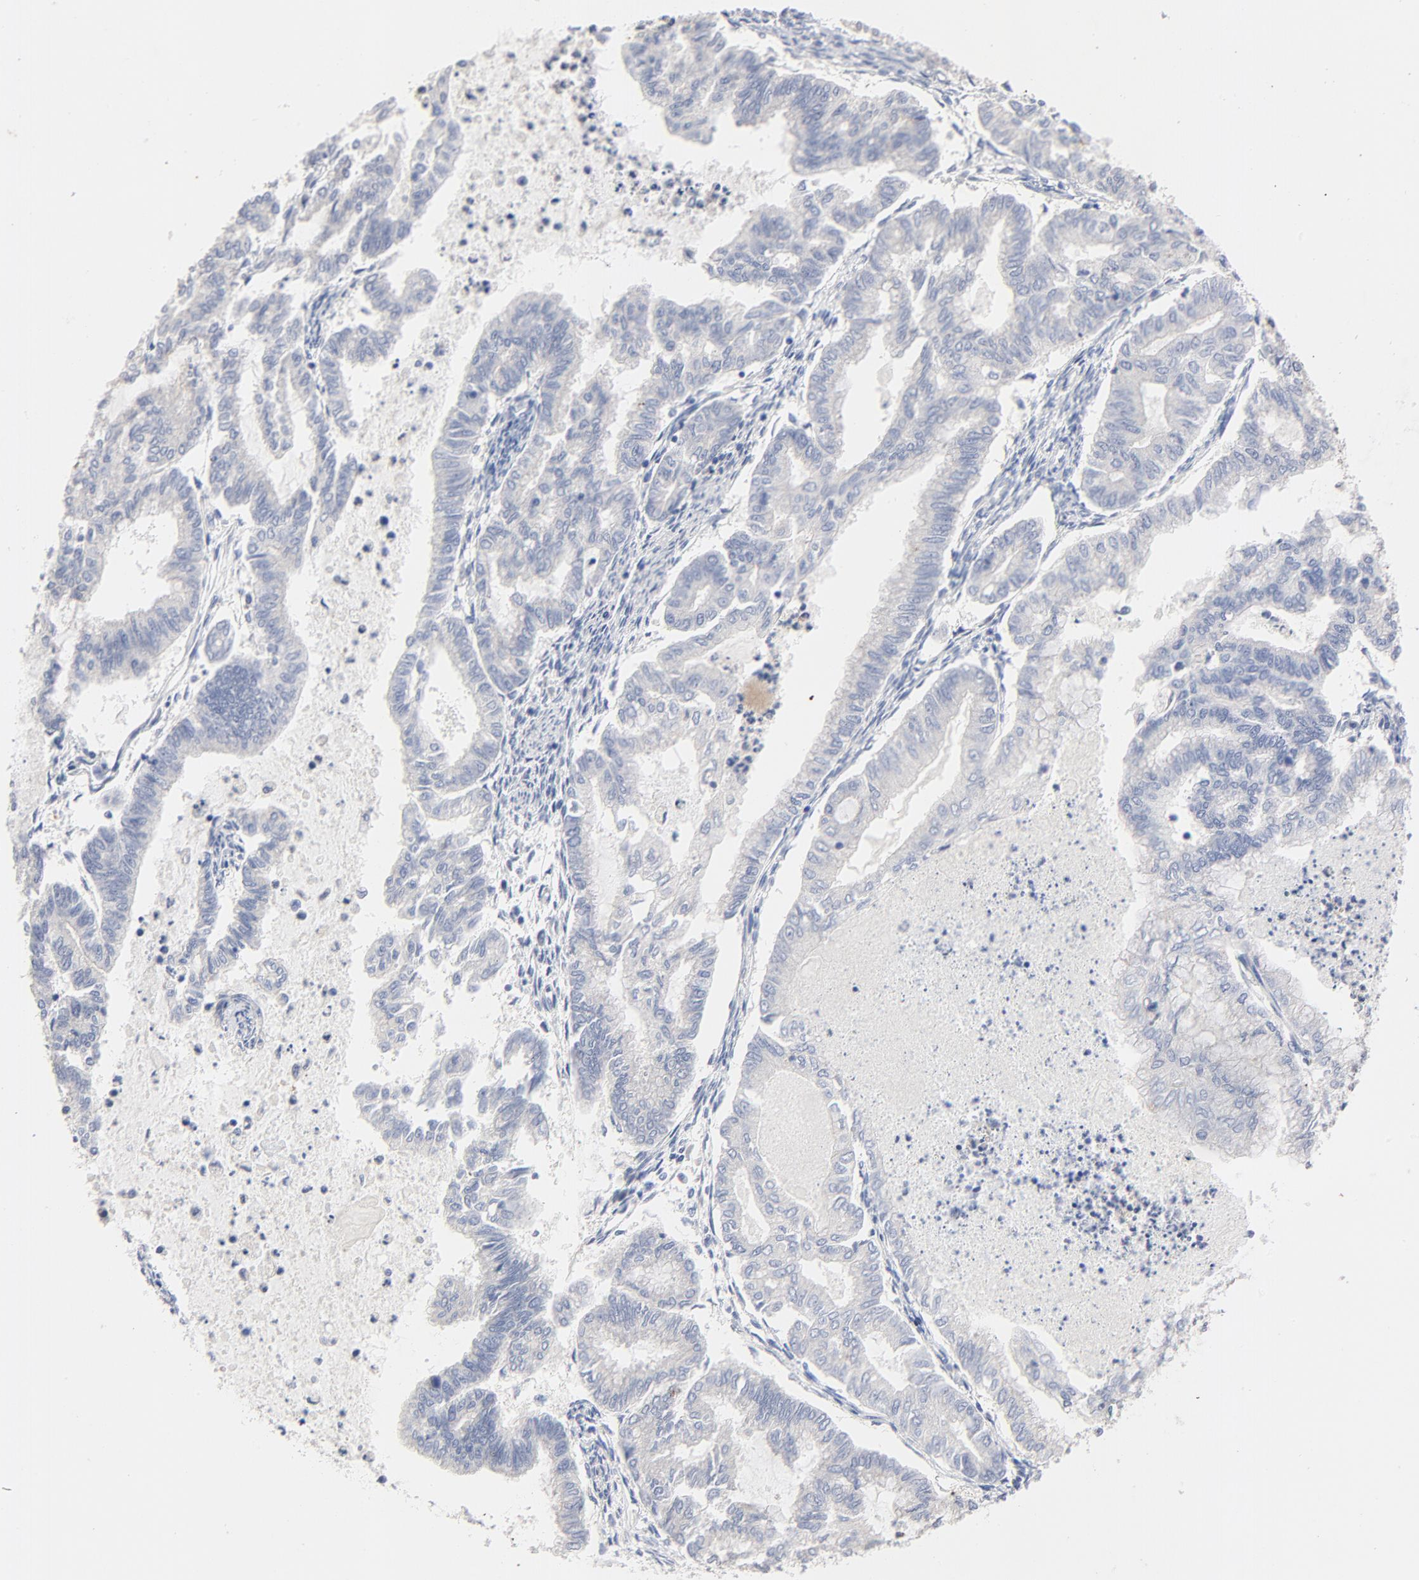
{"staining": {"intensity": "negative", "quantity": "none", "location": "none"}, "tissue": "endometrial cancer", "cell_type": "Tumor cells", "image_type": "cancer", "snomed": [{"axis": "morphology", "description": "Adenocarcinoma, NOS"}, {"axis": "topography", "description": "Endometrium"}], "caption": "Protein analysis of endometrial cancer (adenocarcinoma) shows no significant positivity in tumor cells.", "gene": "AADAC", "patient": {"sex": "female", "age": 79}}